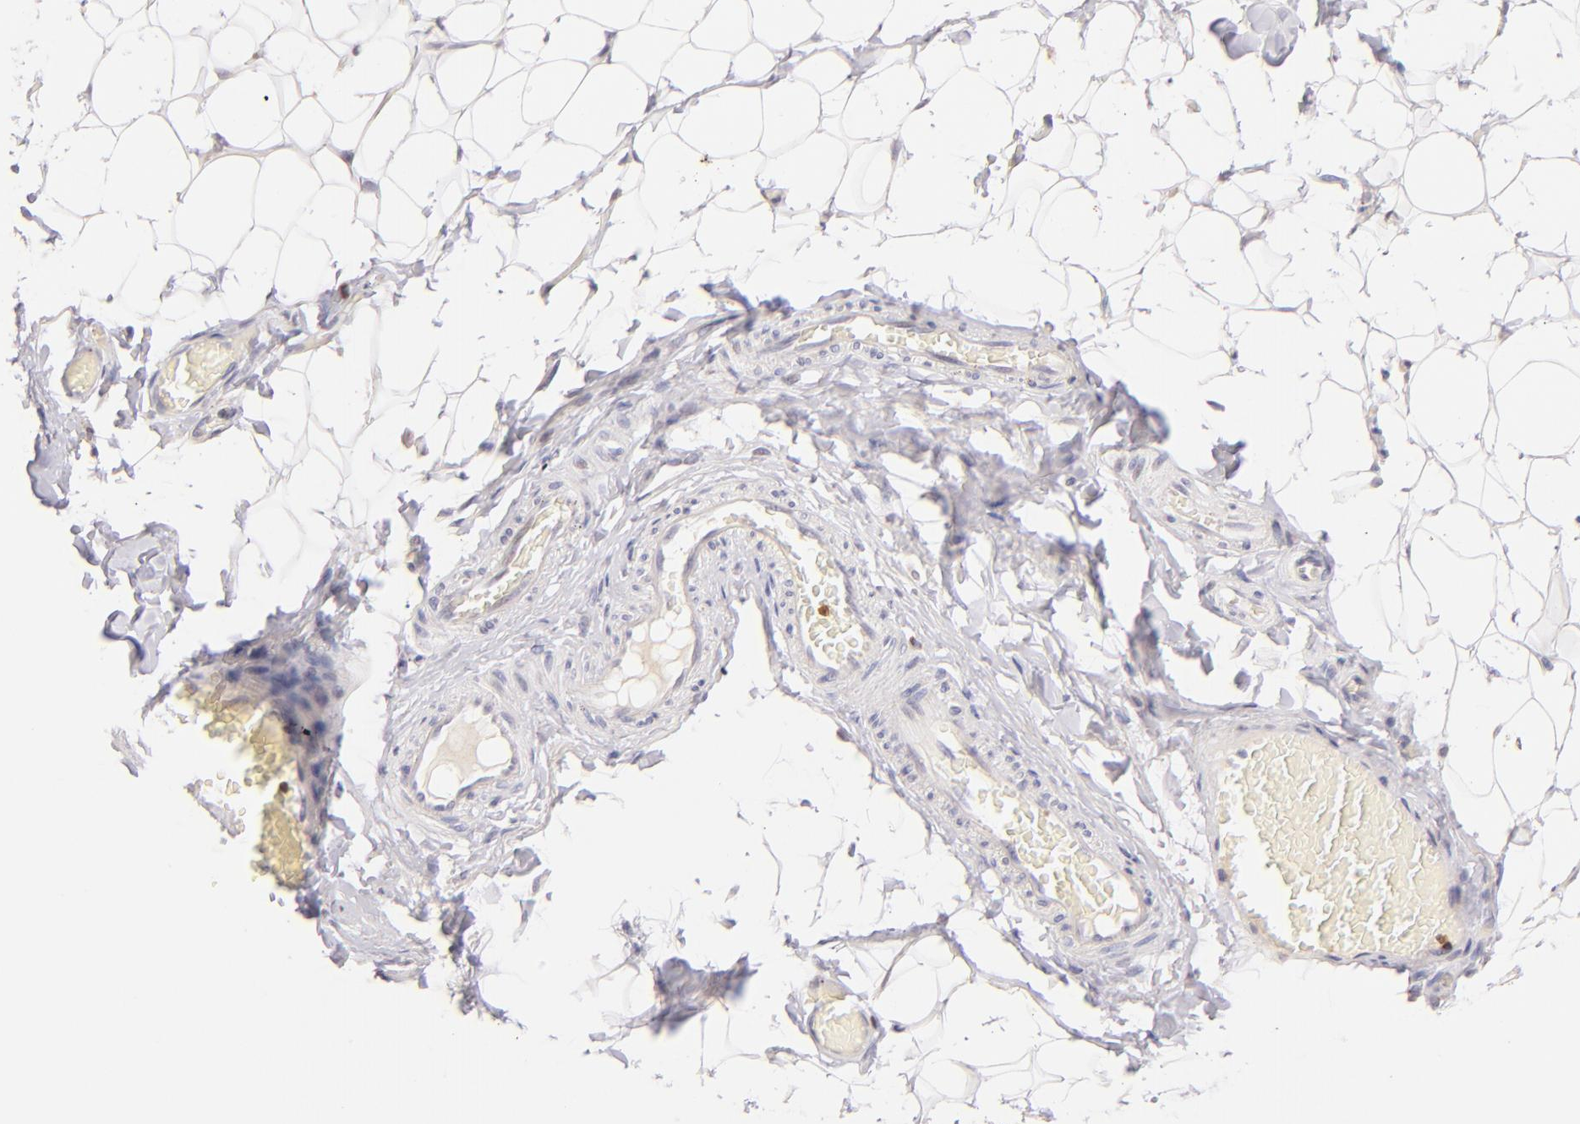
{"staining": {"intensity": "negative", "quantity": "none", "location": "none"}, "tissue": "adipose tissue", "cell_type": "Adipocytes", "image_type": "normal", "snomed": [{"axis": "morphology", "description": "Normal tissue, NOS"}, {"axis": "topography", "description": "Soft tissue"}], "caption": "A micrograph of adipose tissue stained for a protein displays no brown staining in adipocytes. (Brightfield microscopy of DAB immunohistochemistry at high magnification).", "gene": "ZAP70", "patient": {"sex": "male", "age": 26}}